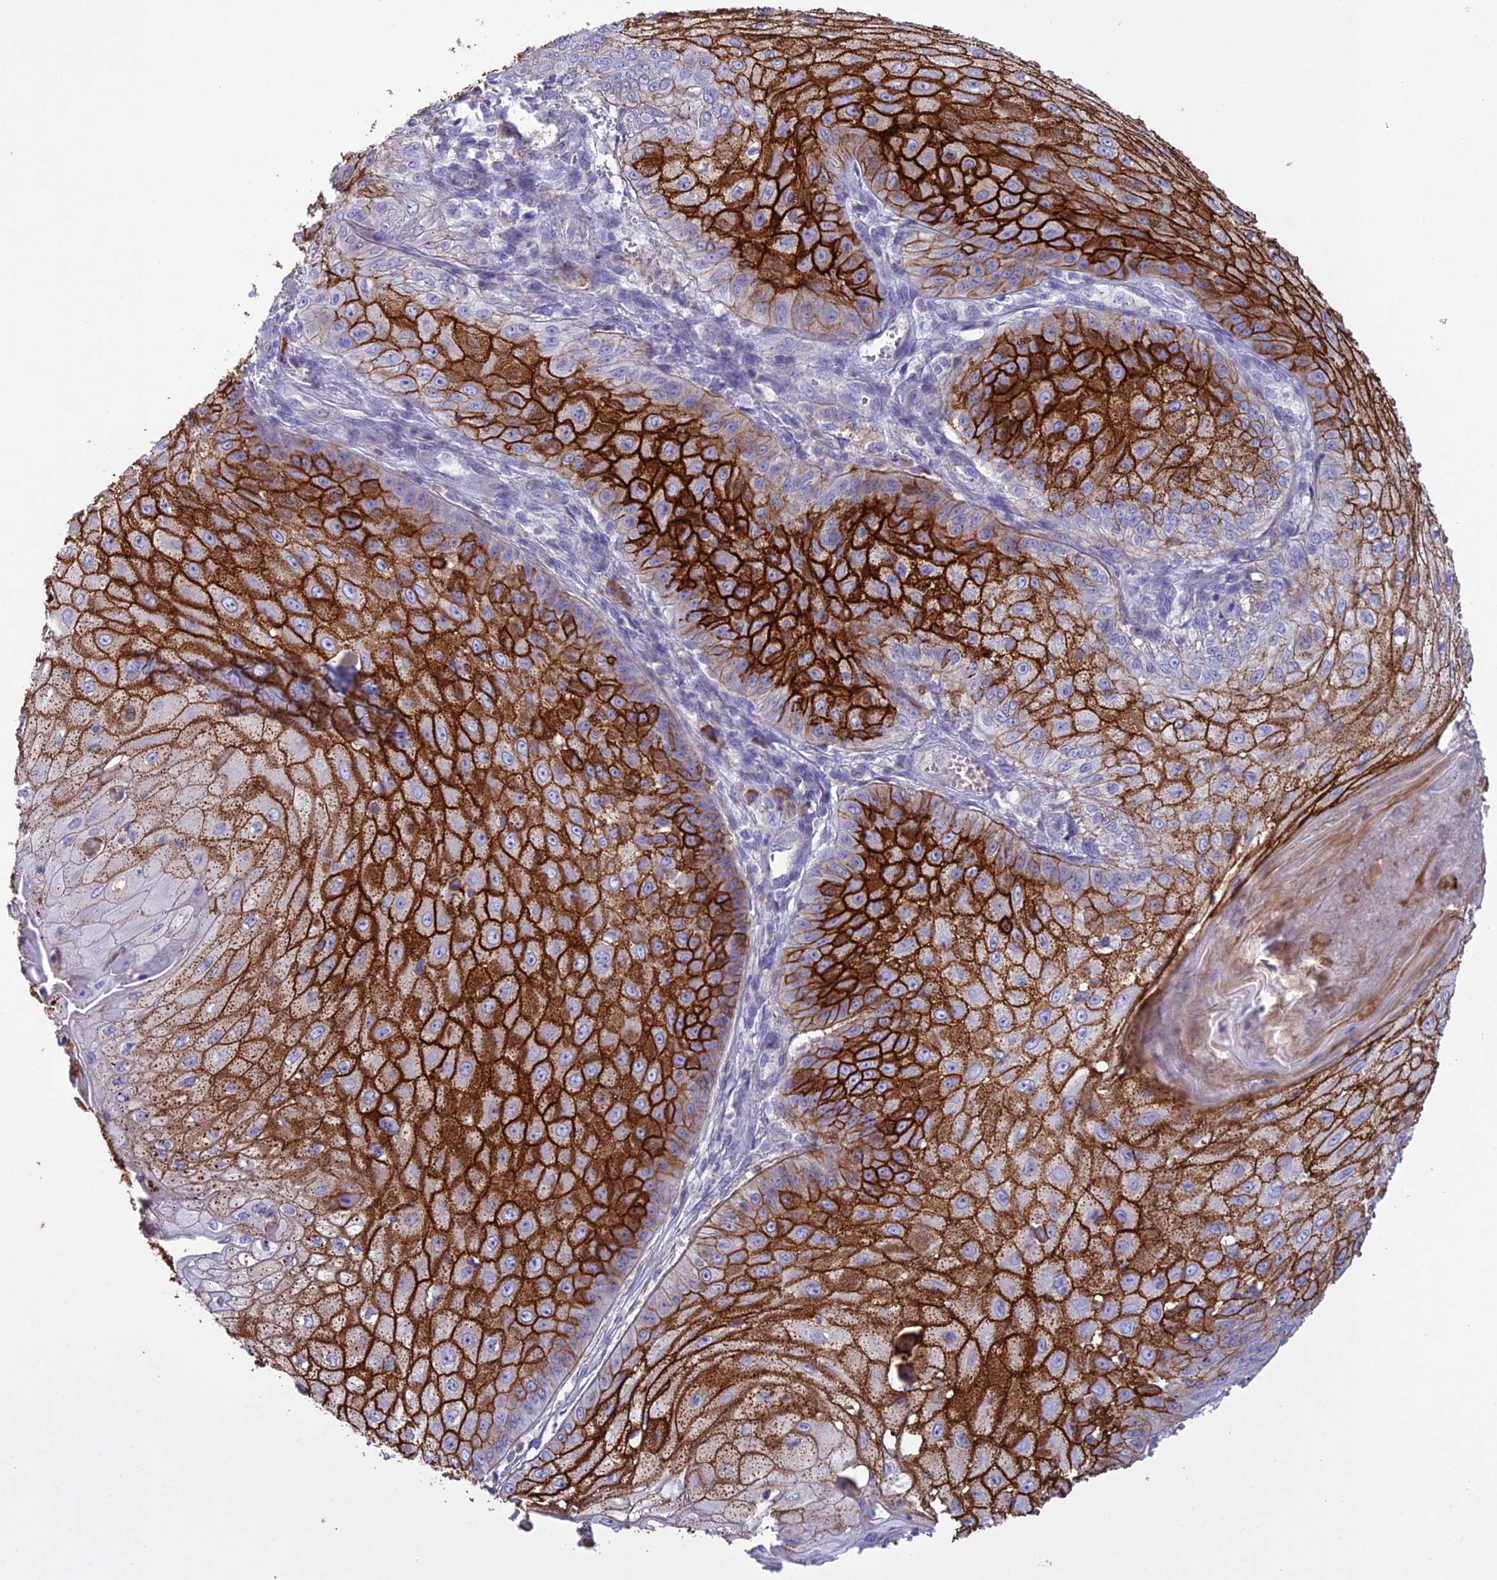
{"staining": {"intensity": "strong", "quantity": ">75%", "location": "cytoplasmic/membranous"}, "tissue": "skin cancer", "cell_type": "Tumor cells", "image_type": "cancer", "snomed": [{"axis": "morphology", "description": "Squamous cell carcinoma, NOS"}, {"axis": "topography", "description": "Skin"}], "caption": "A high-resolution image shows immunohistochemistry staining of skin squamous cell carcinoma, which exhibits strong cytoplasmic/membranous staining in about >75% of tumor cells.", "gene": "OR1Q1", "patient": {"sex": "male", "age": 70}}